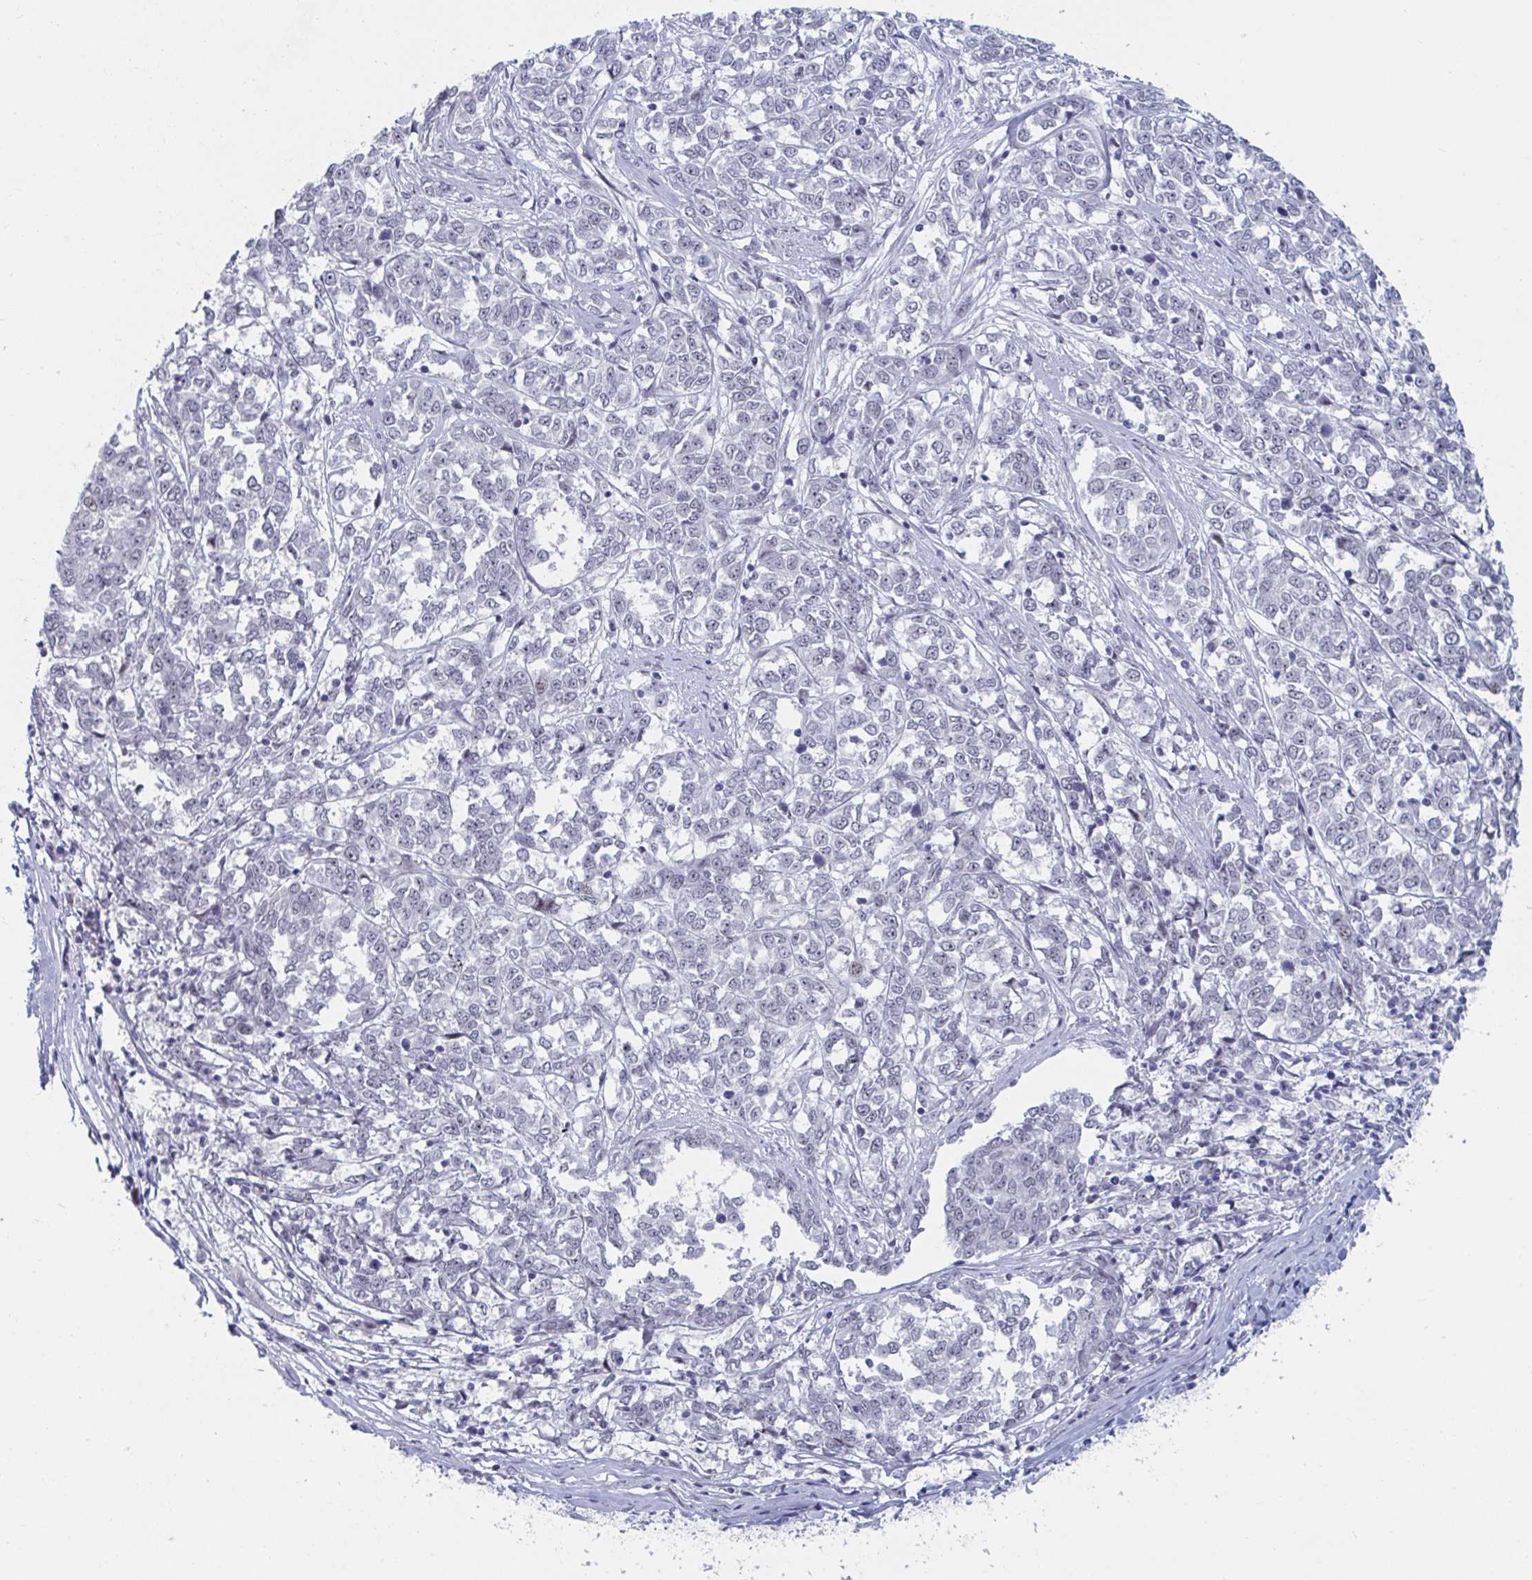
{"staining": {"intensity": "negative", "quantity": "none", "location": "none"}, "tissue": "melanoma", "cell_type": "Tumor cells", "image_type": "cancer", "snomed": [{"axis": "morphology", "description": "Malignant melanoma, NOS"}, {"axis": "topography", "description": "Skin"}], "caption": "Human melanoma stained for a protein using immunohistochemistry (IHC) reveals no staining in tumor cells.", "gene": "NR1H2", "patient": {"sex": "female", "age": 72}}